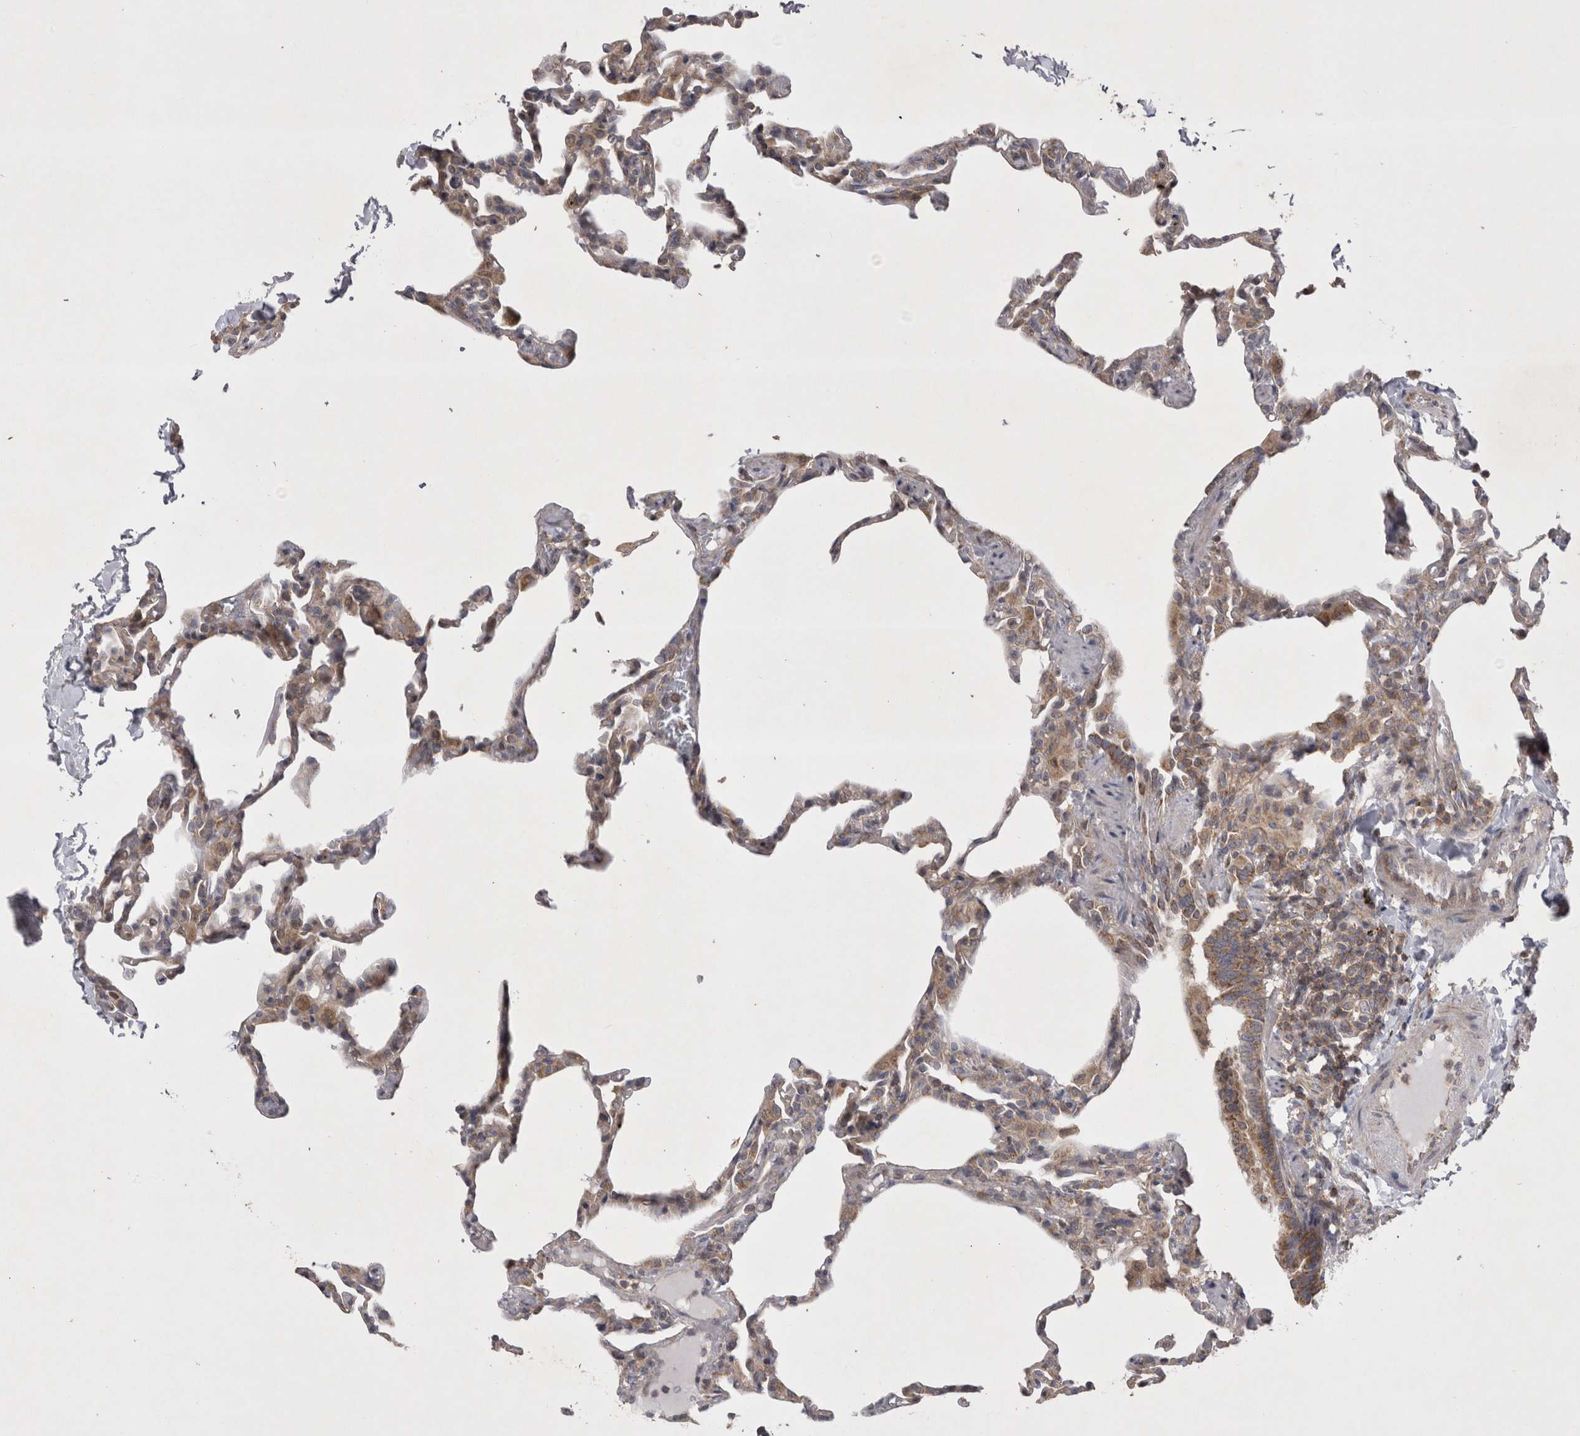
{"staining": {"intensity": "weak", "quantity": "<25%", "location": "cytoplasmic/membranous"}, "tissue": "lung", "cell_type": "Alveolar cells", "image_type": "normal", "snomed": [{"axis": "morphology", "description": "Normal tissue, NOS"}, {"axis": "topography", "description": "Lung"}], "caption": "Immunohistochemistry (IHC) histopathology image of benign lung stained for a protein (brown), which demonstrates no staining in alveolar cells. Nuclei are stained in blue.", "gene": "TSPOAP1", "patient": {"sex": "male", "age": 20}}